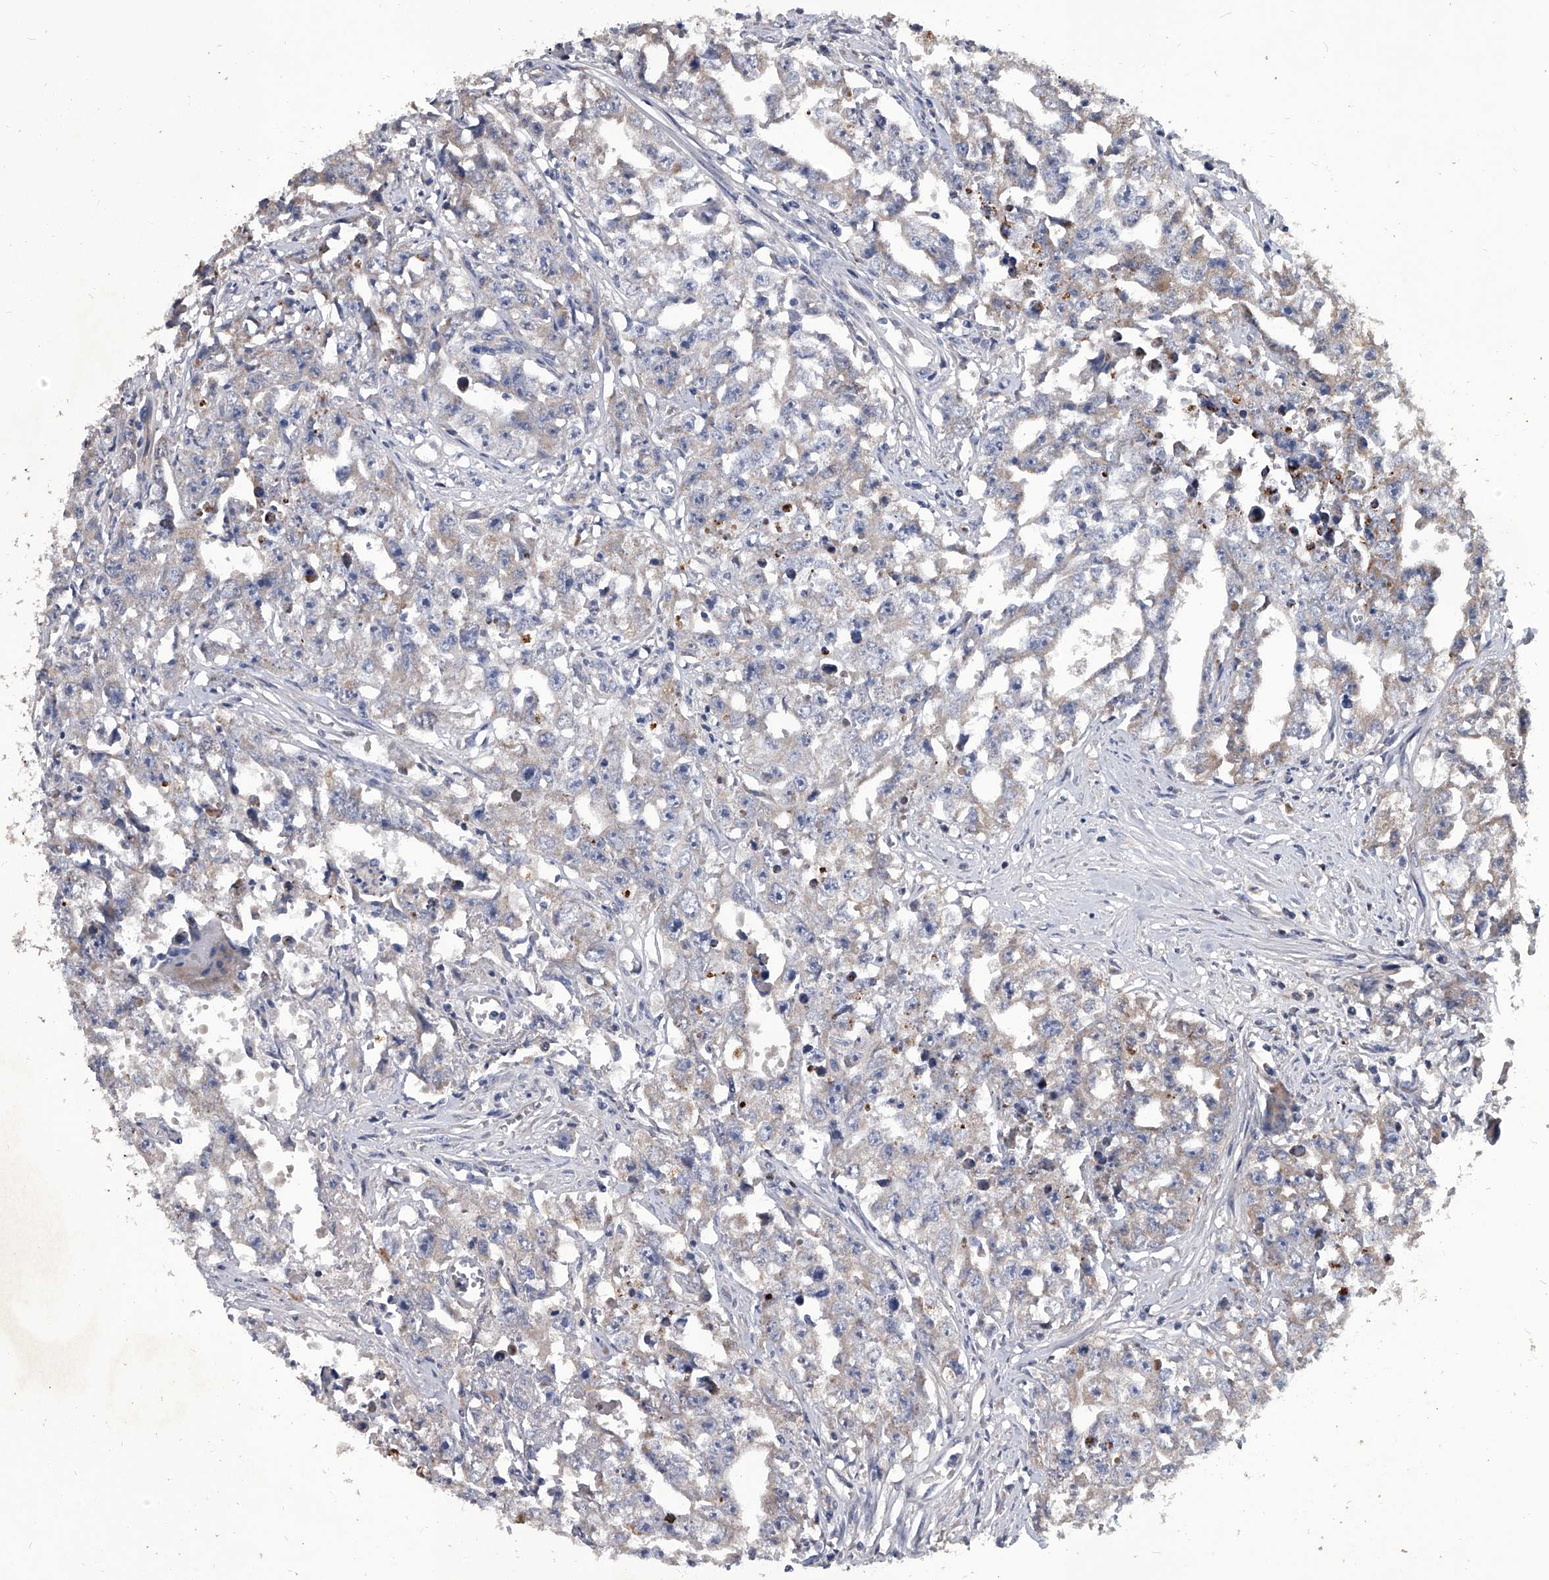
{"staining": {"intensity": "negative", "quantity": "none", "location": "none"}, "tissue": "testis cancer", "cell_type": "Tumor cells", "image_type": "cancer", "snomed": [{"axis": "morphology", "description": "Seminoma, NOS"}, {"axis": "morphology", "description": "Carcinoma, Embryonal, NOS"}, {"axis": "topography", "description": "Testis"}], "caption": "Immunohistochemistry image of testis cancer (seminoma) stained for a protein (brown), which displays no positivity in tumor cells.", "gene": "NRP1", "patient": {"sex": "male", "age": 43}}